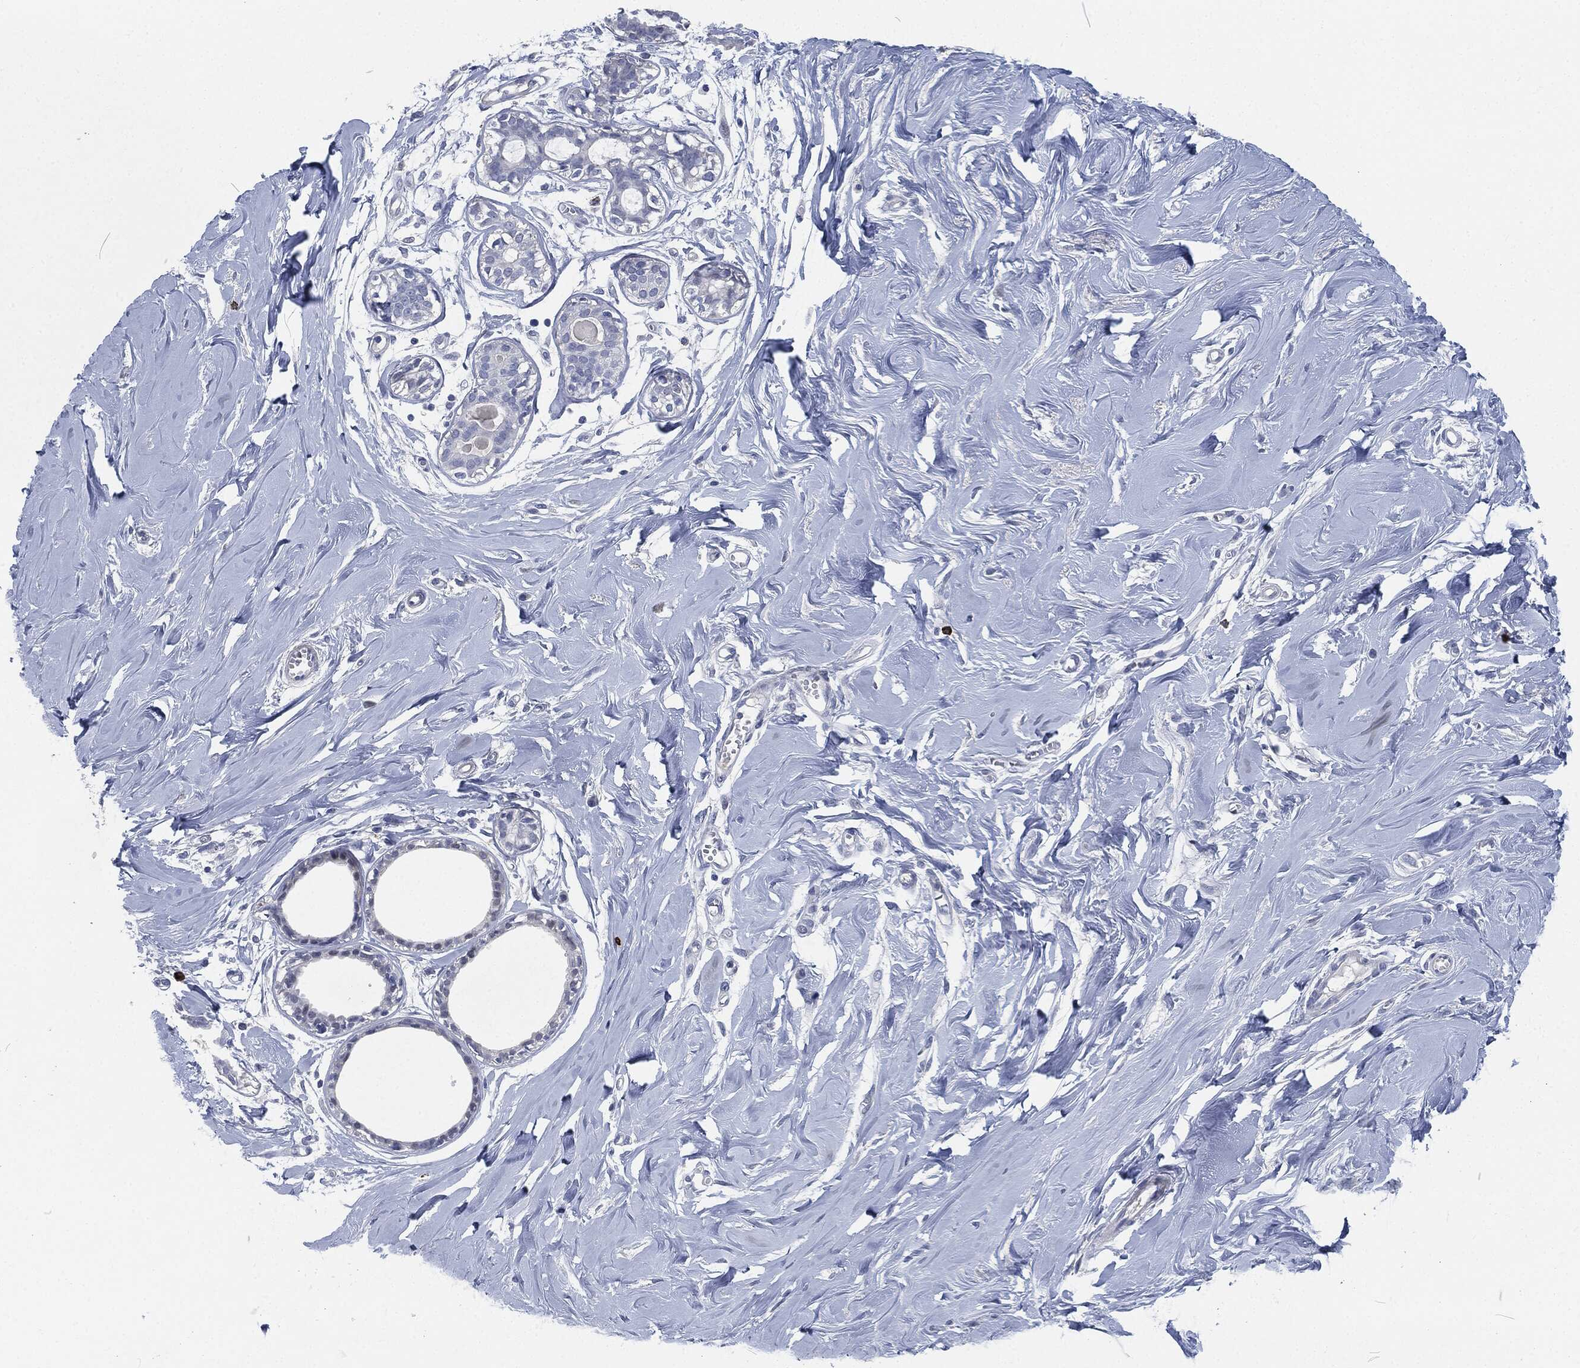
{"staining": {"intensity": "negative", "quantity": "none", "location": "none"}, "tissue": "soft tissue", "cell_type": "Fibroblasts", "image_type": "normal", "snomed": [{"axis": "morphology", "description": "Normal tissue, NOS"}, {"axis": "topography", "description": "Breast"}], "caption": "A high-resolution micrograph shows immunohistochemistry staining of unremarkable soft tissue, which shows no significant staining in fibroblasts.", "gene": "MPO", "patient": {"sex": "female", "age": 49}}